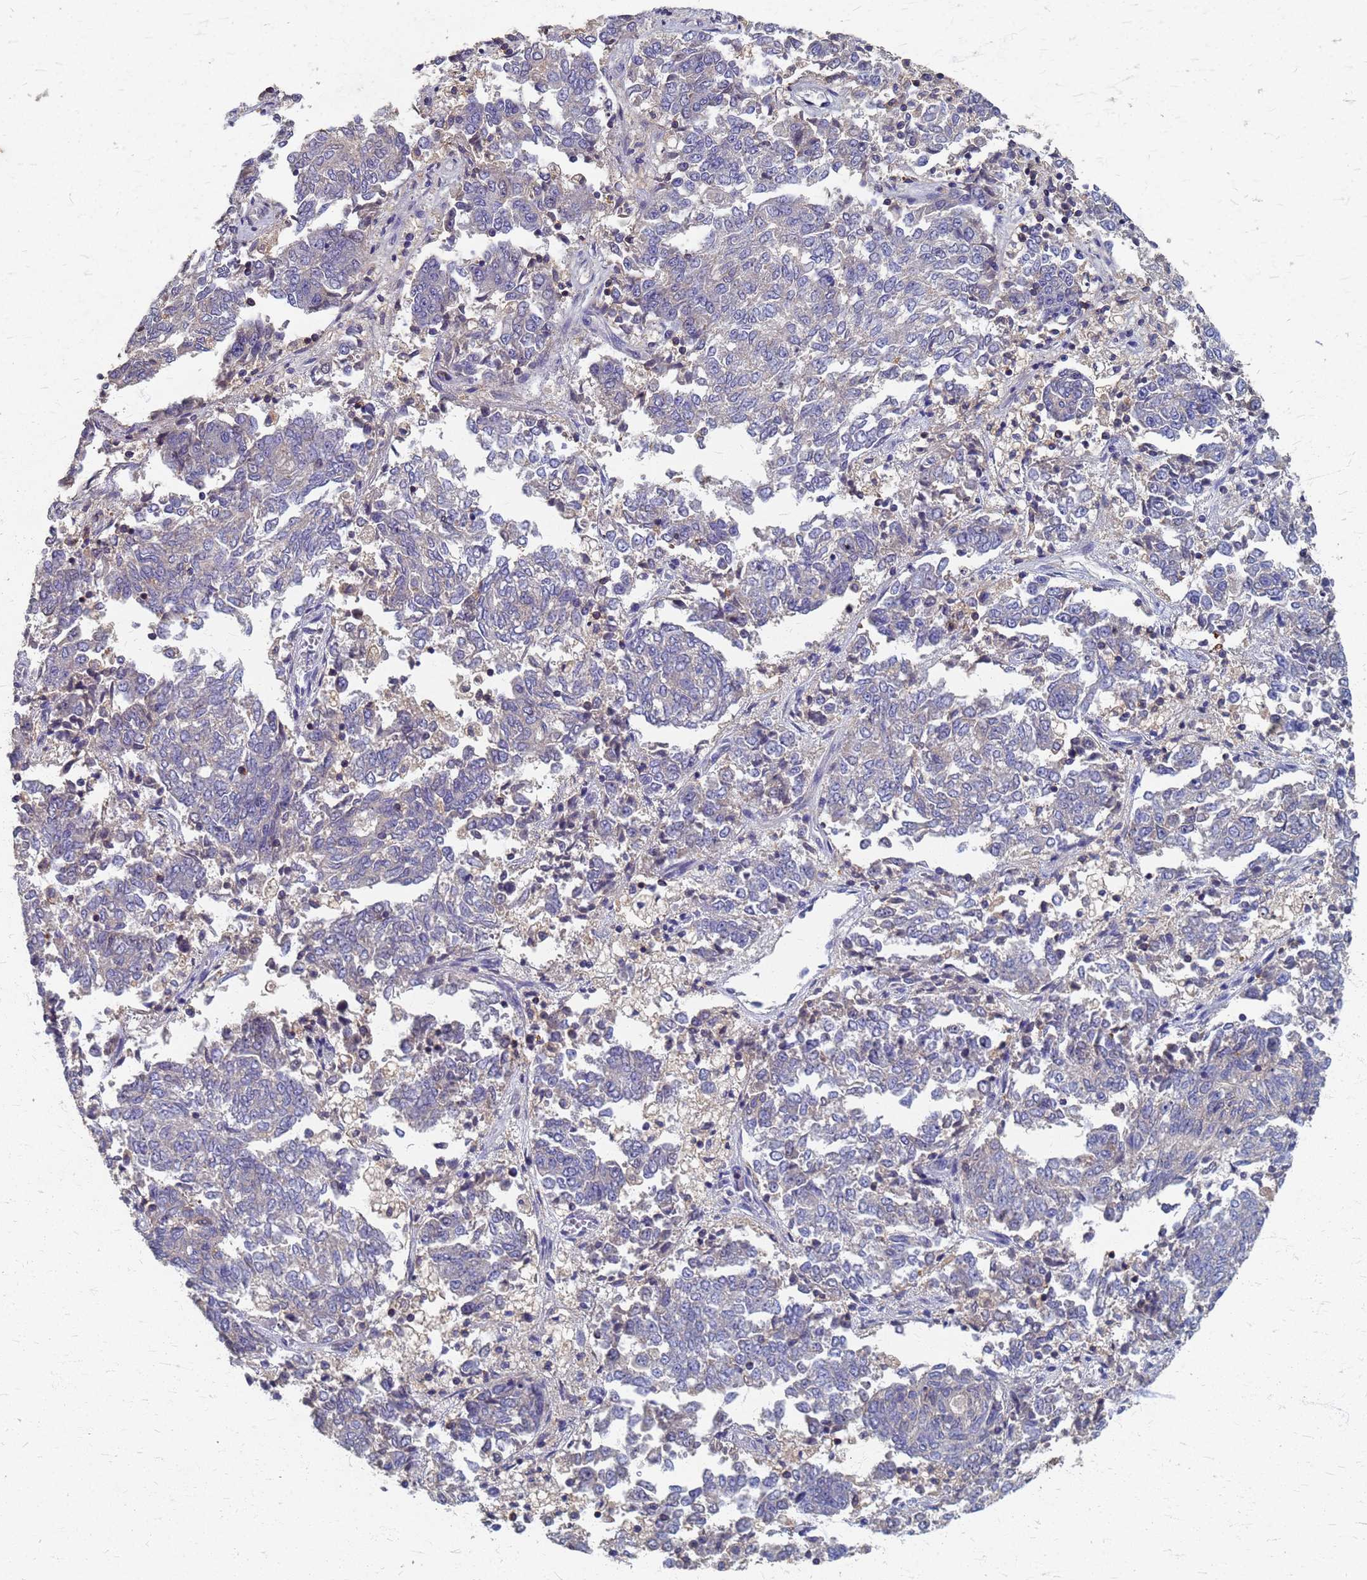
{"staining": {"intensity": "negative", "quantity": "none", "location": "none"}, "tissue": "endometrial cancer", "cell_type": "Tumor cells", "image_type": "cancer", "snomed": [{"axis": "morphology", "description": "Adenocarcinoma, NOS"}, {"axis": "topography", "description": "Endometrium"}], "caption": "Tumor cells are negative for brown protein staining in endometrial cancer.", "gene": "KRCC1", "patient": {"sex": "female", "age": 80}}